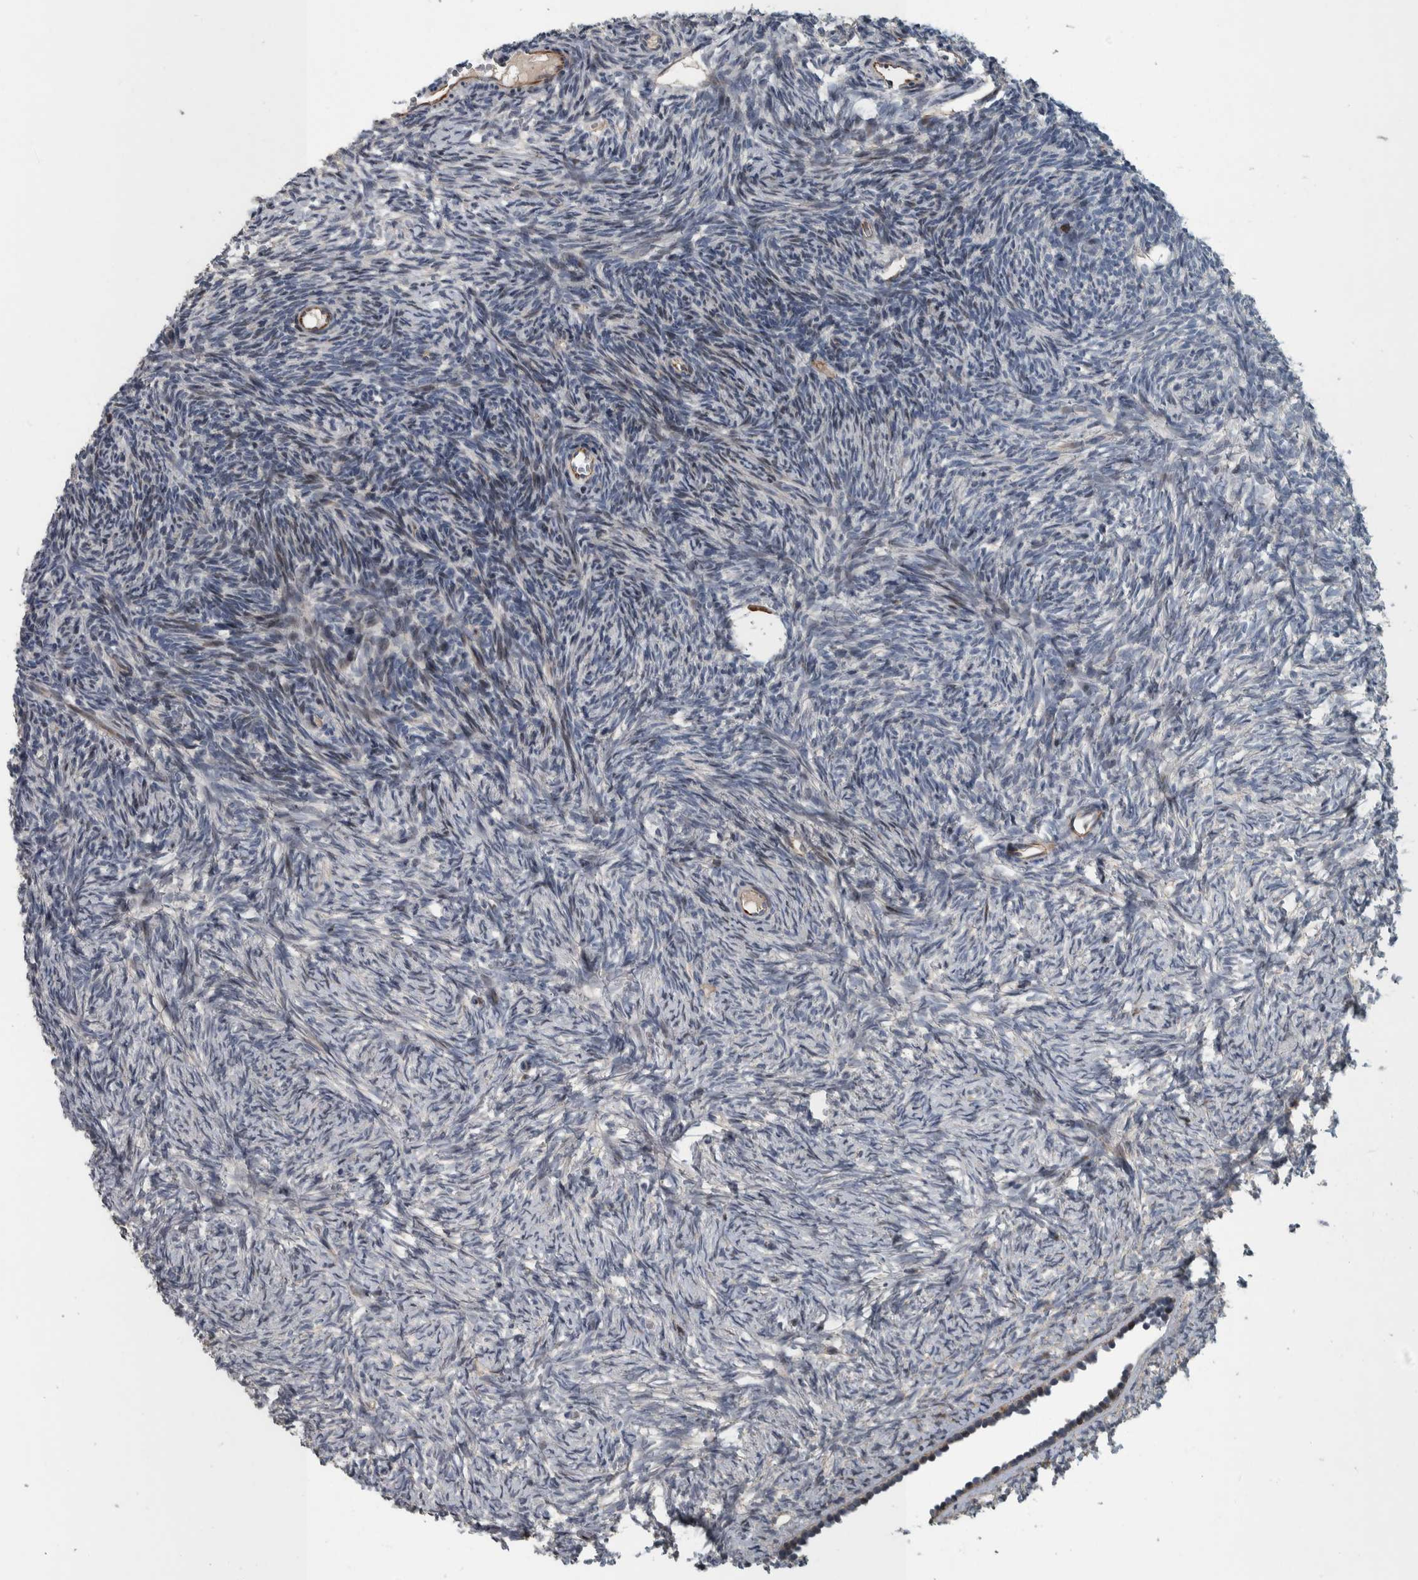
{"staining": {"intensity": "strong", "quantity": ">75%", "location": "cytoplasmic/membranous"}, "tissue": "ovary", "cell_type": "Follicle cells", "image_type": "normal", "snomed": [{"axis": "morphology", "description": "Normal tissue, NOS"}, {"axis": "topography", "description": "Ovary"}], "caption": "This is an image of immunohistochemistry staining of benign ovary, which shows strong staining in the cytoplasmic/membranous of follicle cells.", "gene": "BAIAP2L1", "patient": {"sex": "female", "age": 34}}